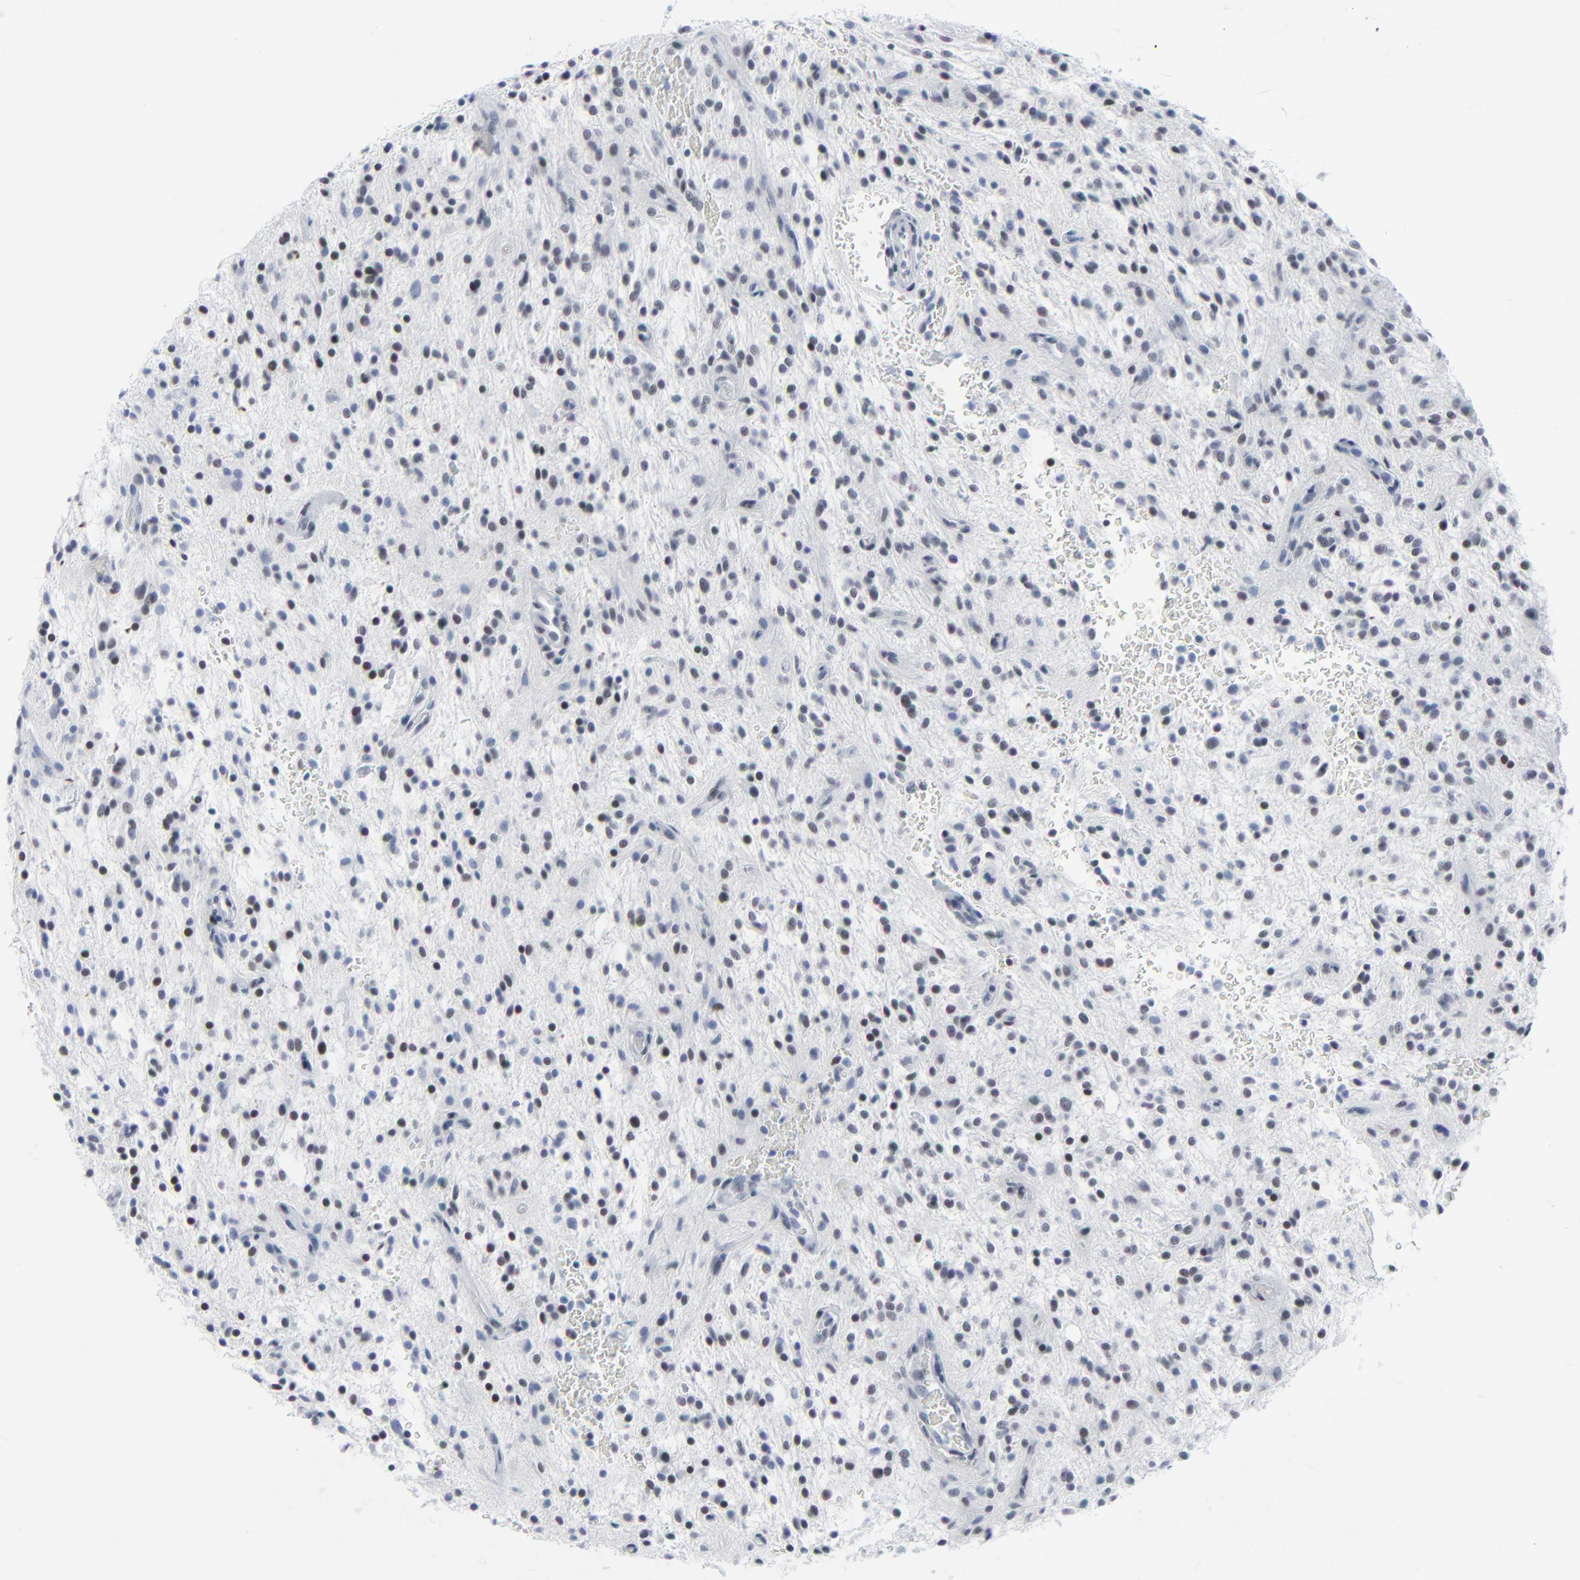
{"staining": {"intensity": "moderate", "quantity": "25%-75%", "location": "nuclear"}, "tissue": "glioma", "cell_type": "Tumor cells", "image_type": "cancer", "snomed": [{"axis": "morphology", "description": "Glioma, malignant, NOS"}, {"axis": "topography", "description": "Cerebellum"}], "caption": "IHC histopathology image of human glioma (malignant) stained for a protein (brown), which displays medium levels of moderate nuclear positivity in about 25%-75% of tumor cells.", "gene": "SIRT1", "patient": {"sex": "female", "age": 10}}